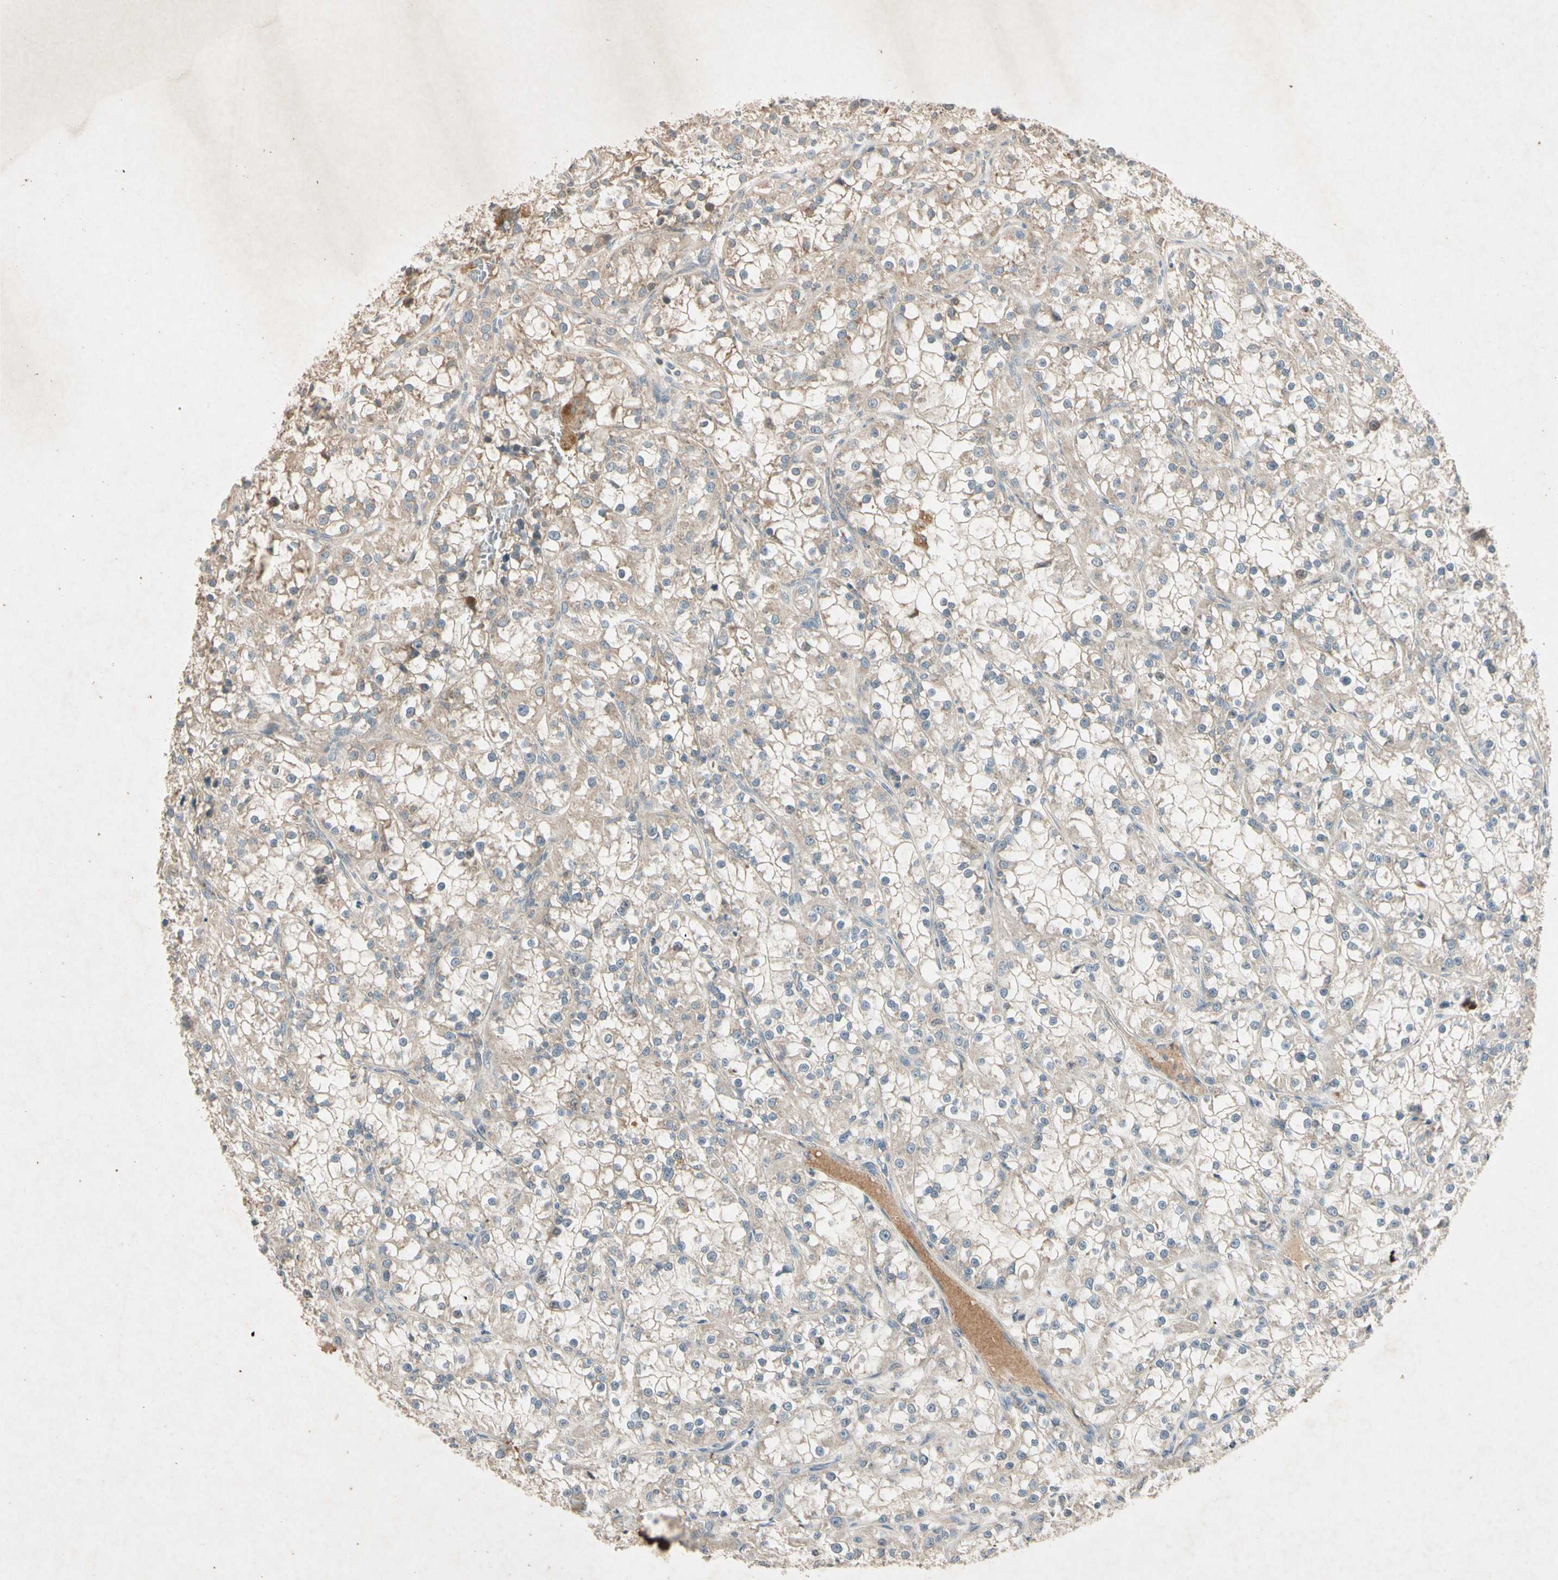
{"staining": {"intensity": "weak", "quantity": "25%-75%", "location": "cytoplasmic/membranous"}, "tissue": "renal cancer", "cell_type": "Tumor cells", "image_type": "cancer", "snomed": [{"axis": "morphology", "description": "Adenocarcinoma, NOS"}, {"axis": "topography", "description": "Kidney"}], "caption": "Weak cytoplasmic/membranous positivity is appreciated in about 25%-75% of tumor cells in renal cancer (adenocarcinoma).", "gene": "GPLD1", "patient": {"sex": "female", "age": 52}}